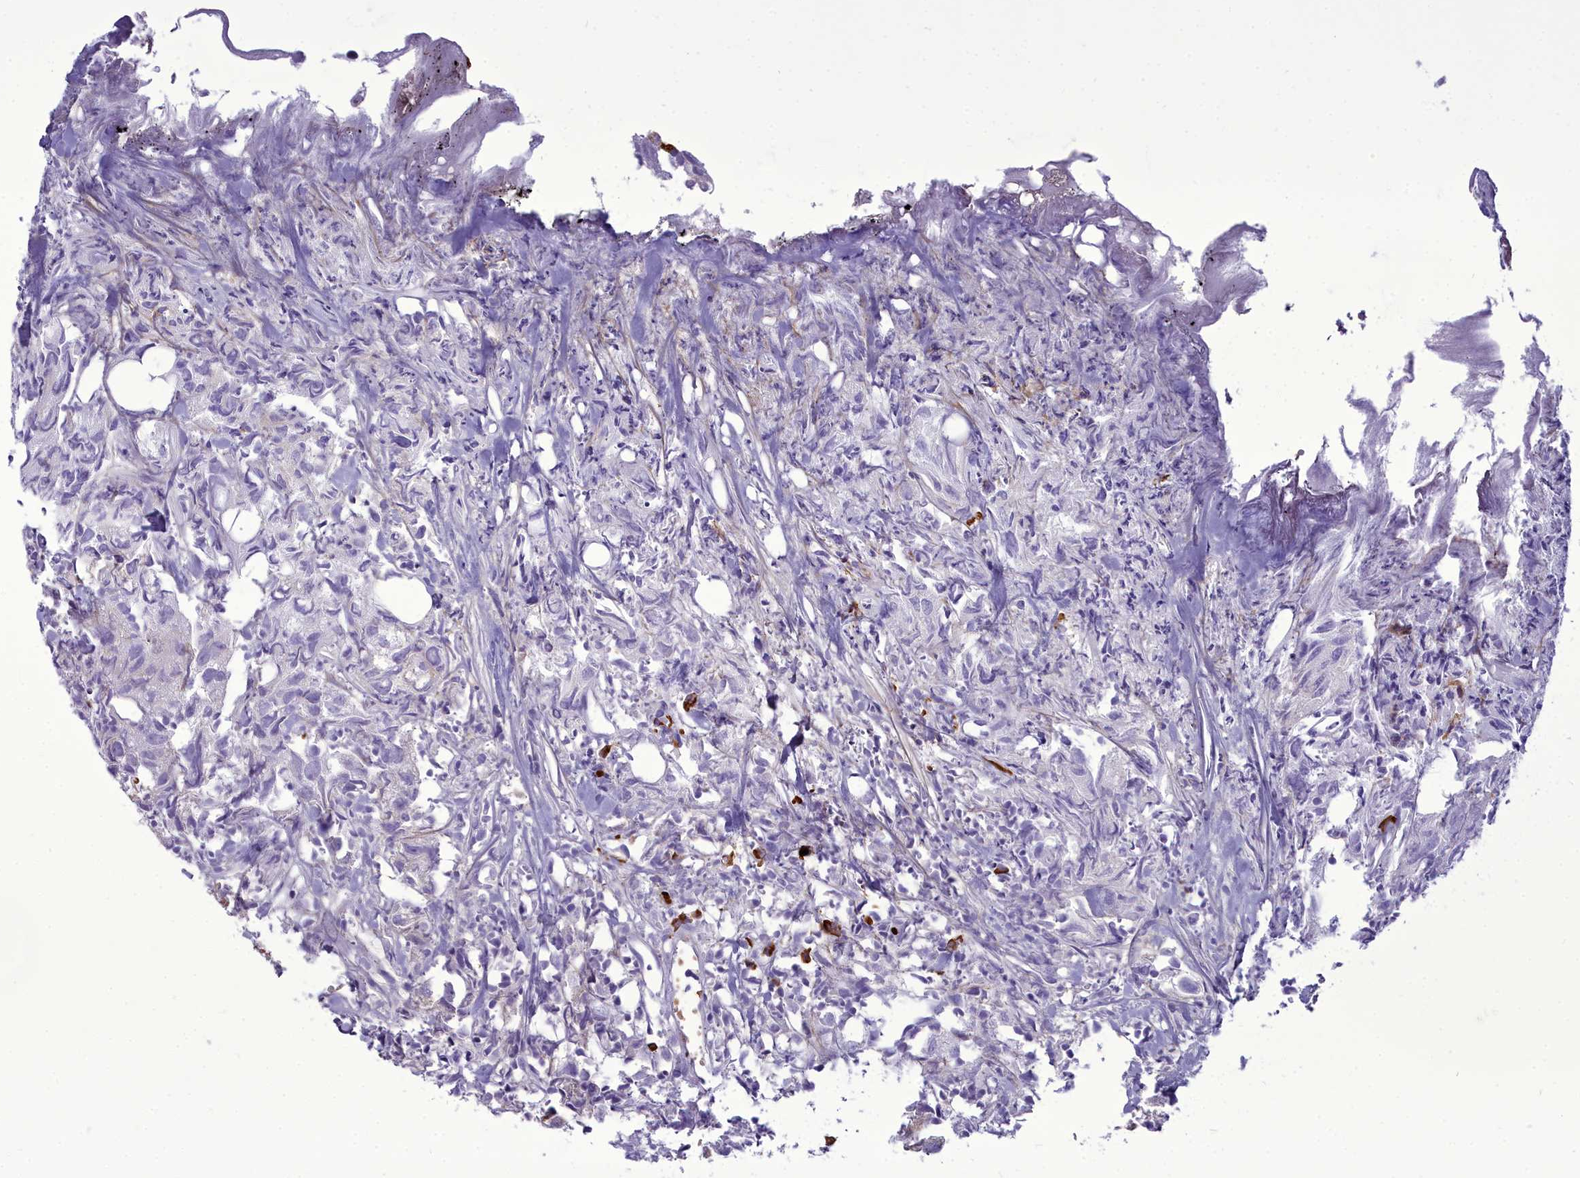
{"staining": {"intensity": "strong", "quantity": "<25%", "location": "cytoplasmic/membranous"}, "tissue": "urothelial cancer", "cell_type": "Tumor cells", "image_type": "cancer", "snomed": [{"axis": "morphology", "description": "Urothelial carcinoma, High grade"}, {"axis": "topography", "description": "Urinary bladder"}], "caption": "Protein expression analysis of human urothelial cancer reveals strong cytoplasmic/membranous positivity in about <25% of tumor cells. Nuclei are stained in blue.", "gene": "OSTN", "patient": {"sex": "female", "age": 75}}